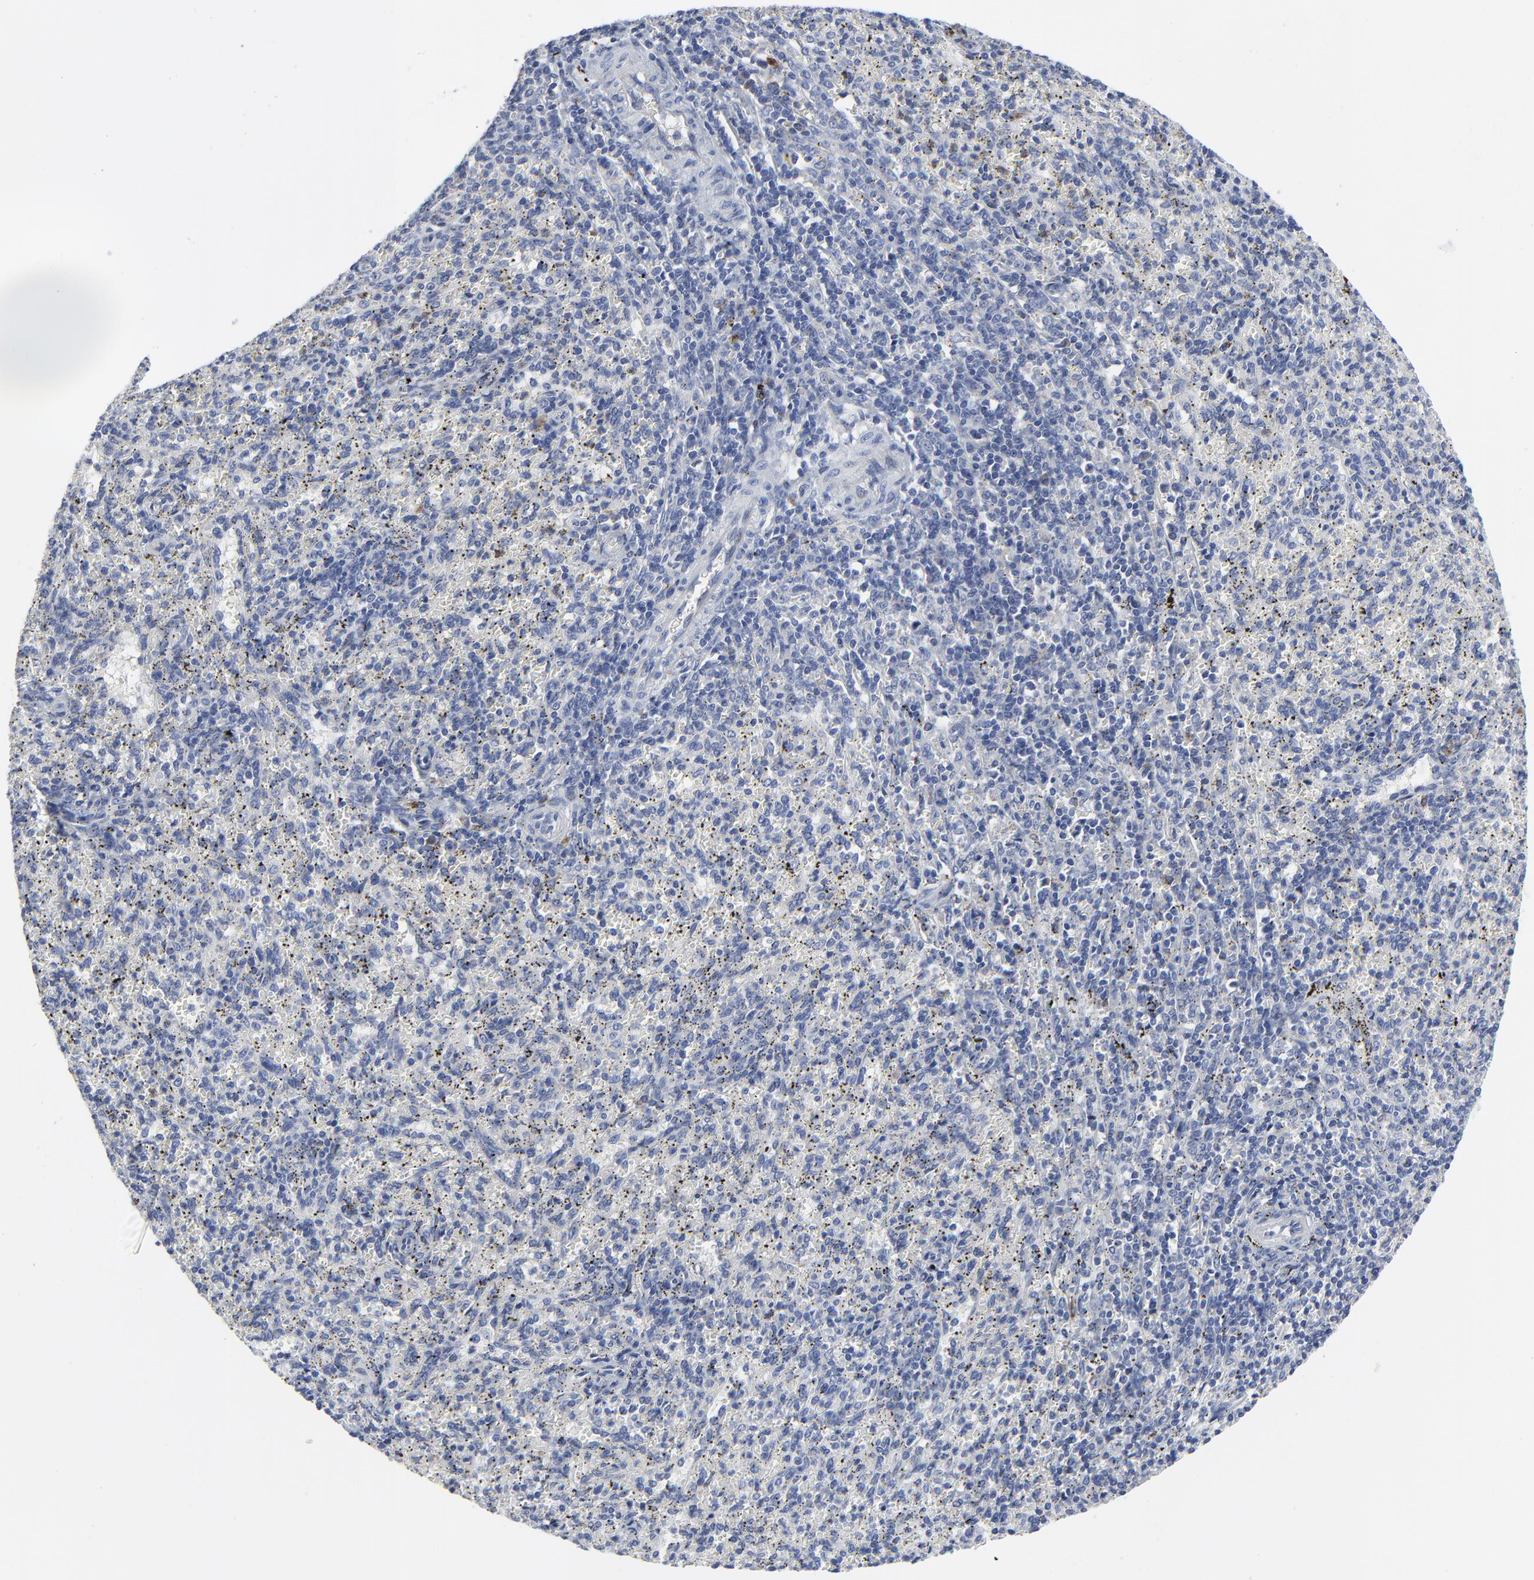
{"staining": {"intensity": "negative", "quantity": "none", "location": "none"}, "tissue": "spleen", "cell_type": "Cells in red pulp", "image_type": "normal", "snomed": [{"axis": "morphology", "description": "Normal tissue, NOS"}, {"axis": "topography", "description": "Spleen"}], "caption": "Cells in red pulp show no significant expression in normal spleen.", "gene": "NLGN3", "patient": {"sex": "female", "age": 10}}